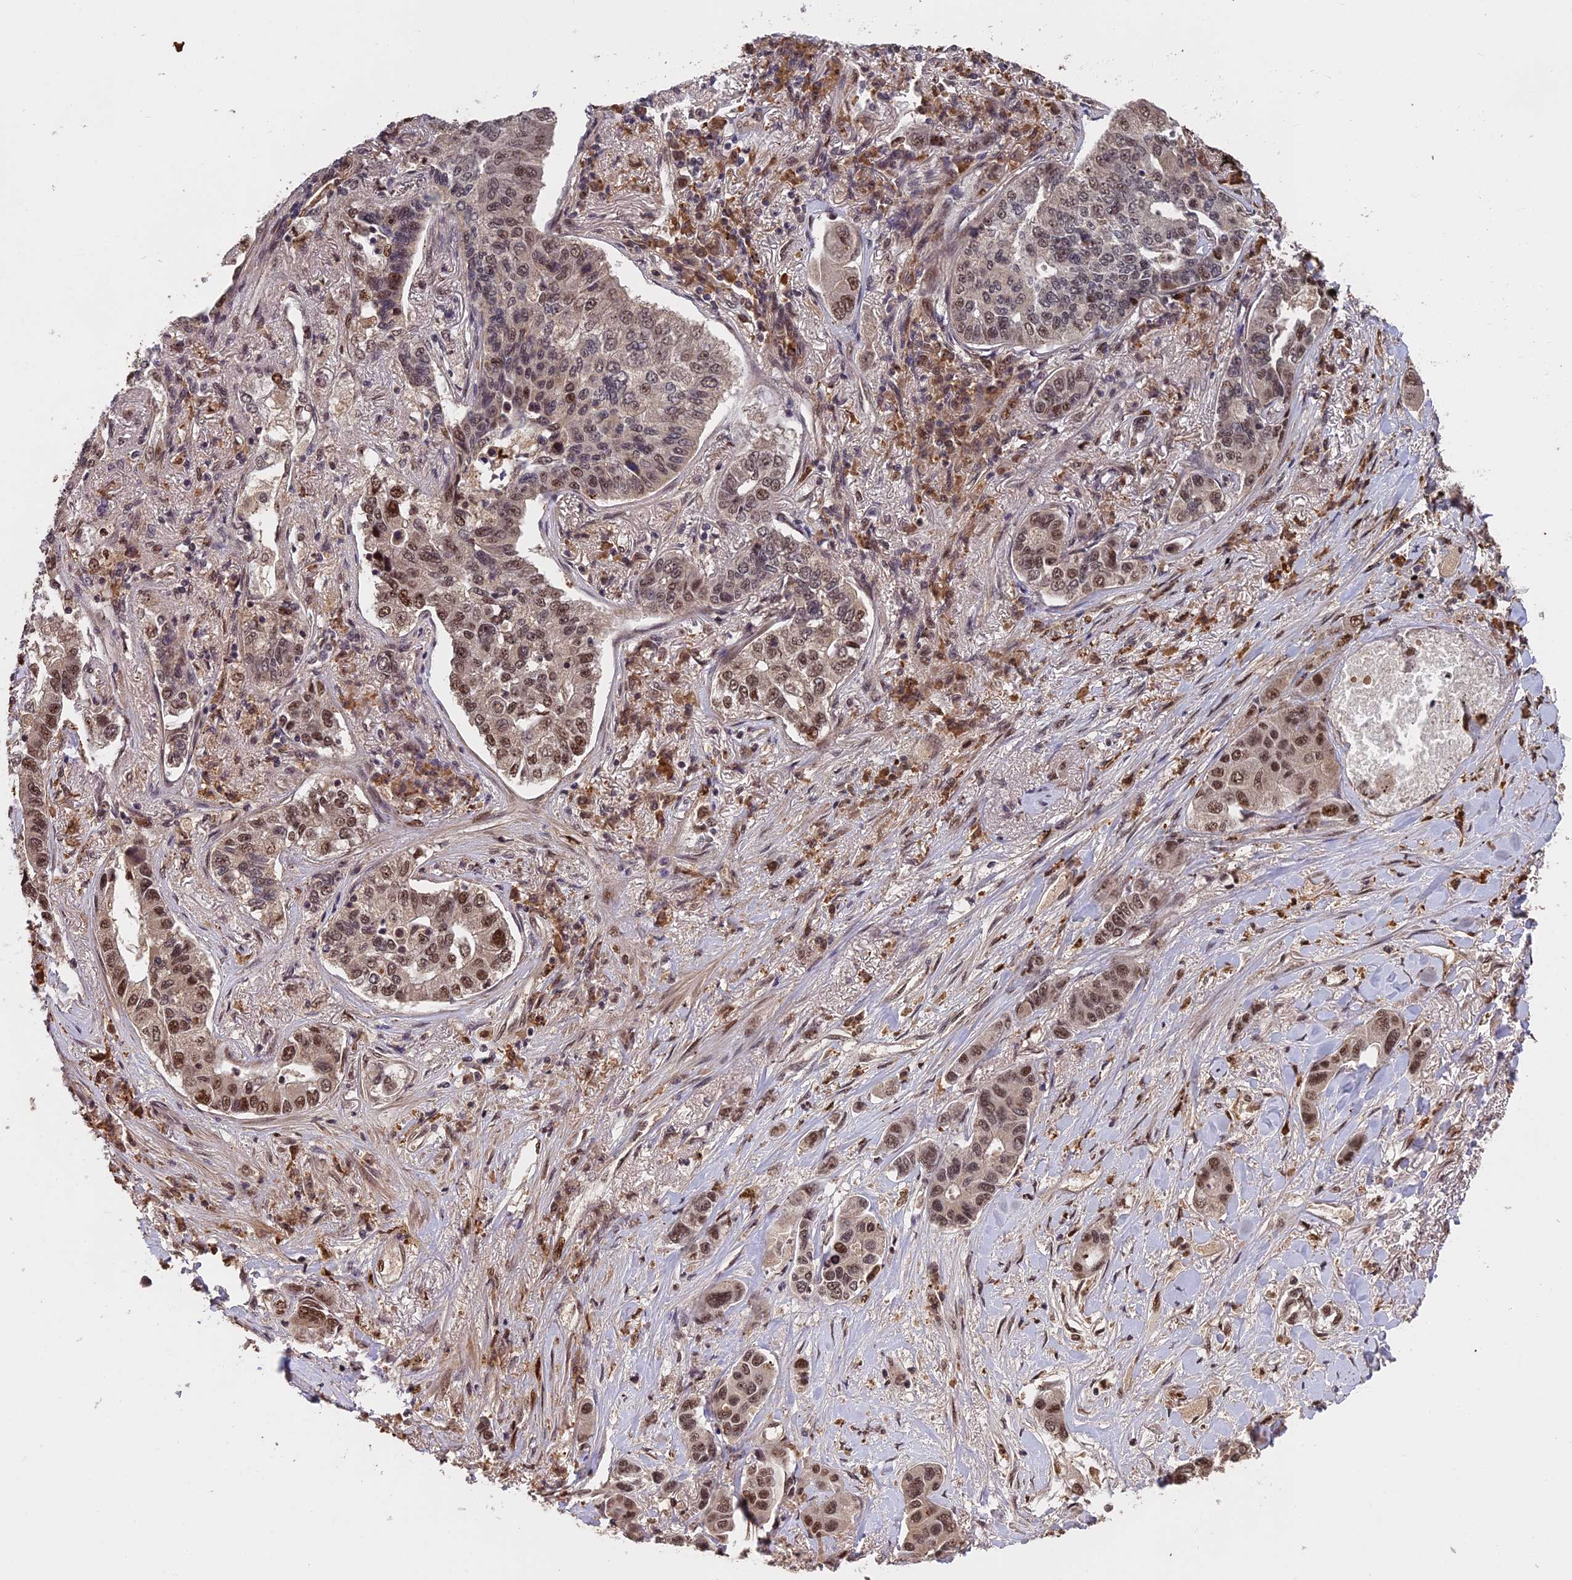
{"staining": {"intensity": "moderate", "quantity": ">75%", "location": "nuclear"}, "tissue": "lung cancer", "cell_type": "Tumor cells", "image_type": "cancer", "snomed": [{"axis": "morphology", "description": "Adenocarcinoma, NOS"}, {"axis": "topography", "description": "Lung"}], "caption": "Moderate nuclear expression for a protein is seen in approximately >75% of tumor cells of lung cancer using immunohistochemistry (IHC).", "gene": "OSBPL1A", "patient": {"sex": "male", "age": 49}}